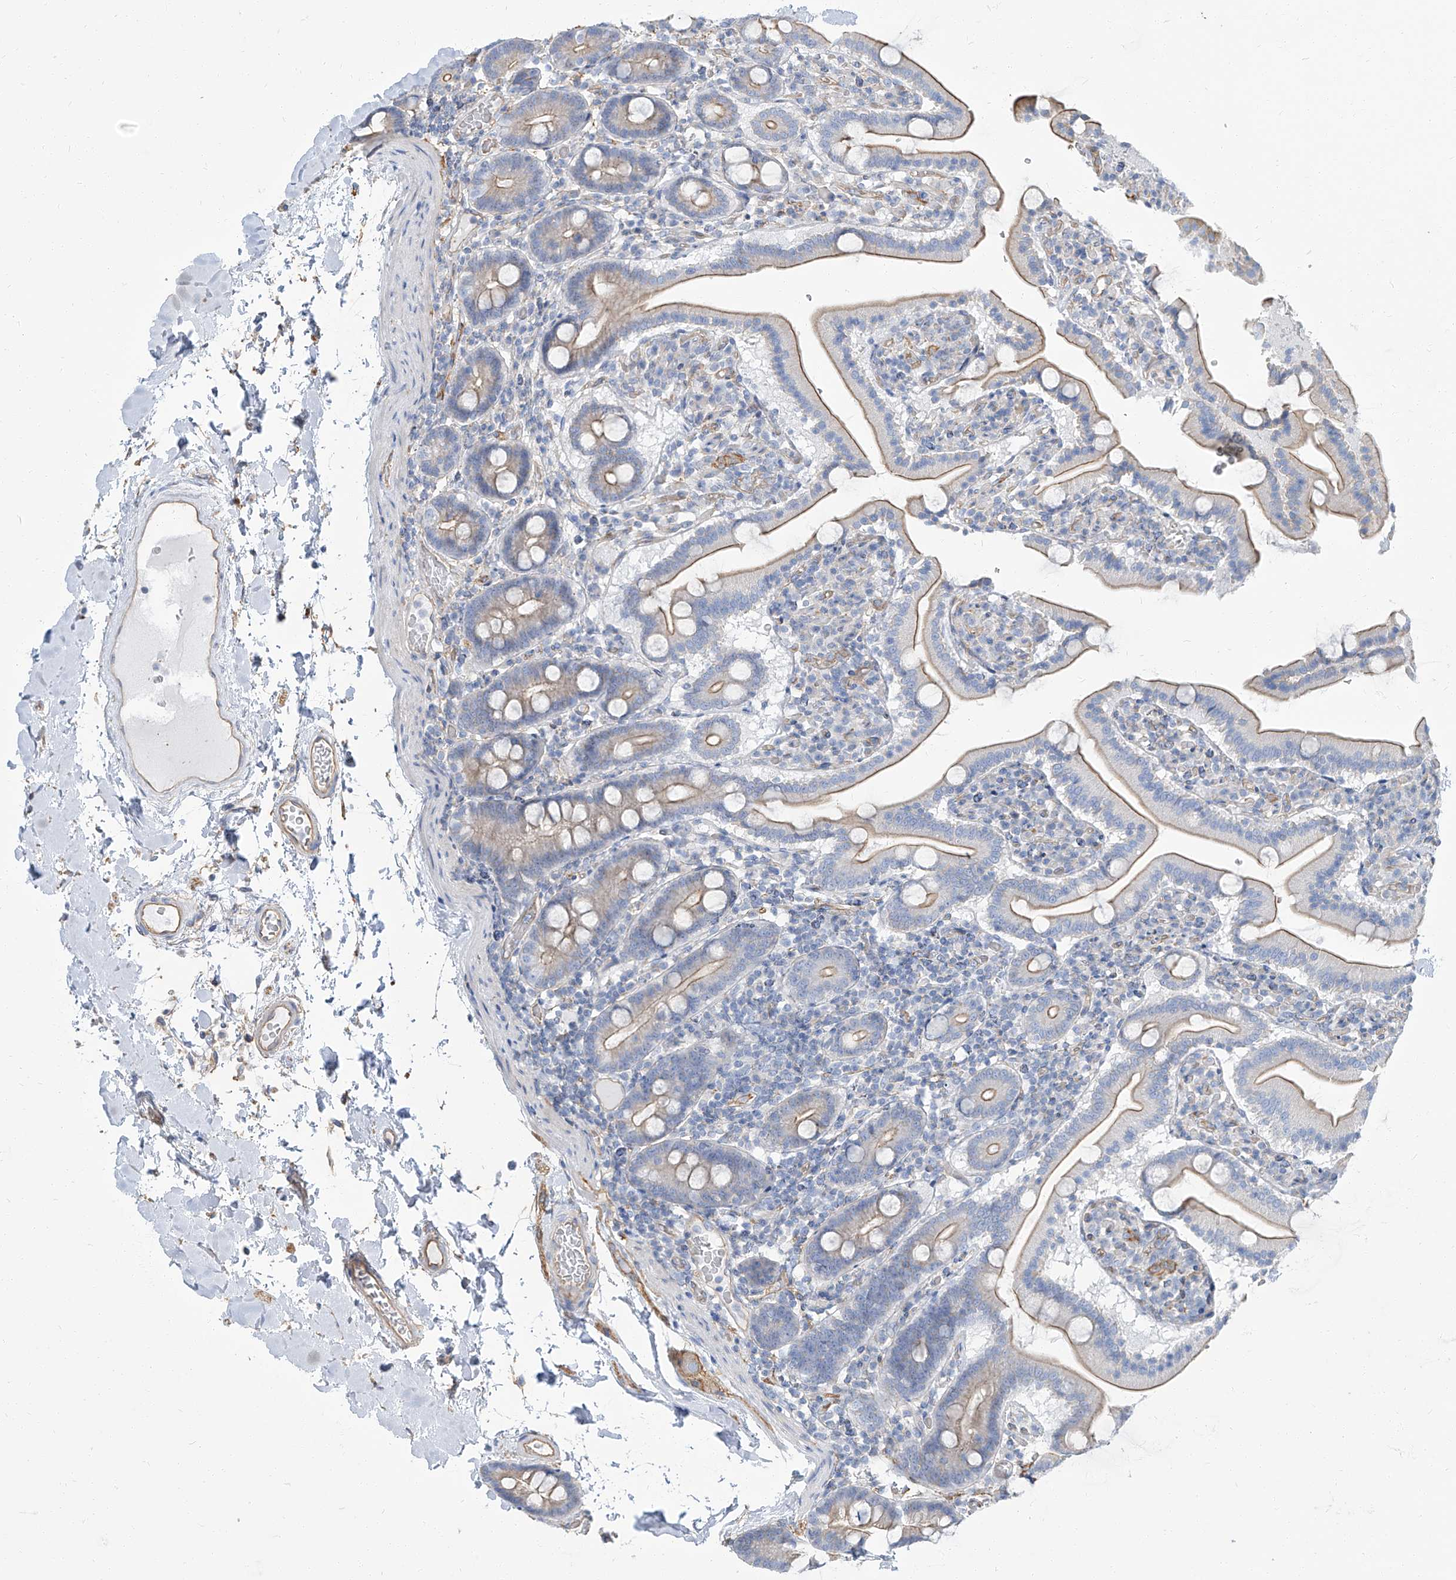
{"staining": {"intensity": "moderate", "quantity": "25%-75%", "location": "cytoplasmic/membranous"}, "tissue": "duodenum", "cell_type": "Glandular cells", "image_type": "normal", "snomed": [{"axis": "morphology", "description": "Normal tissue, NOS"}, {"axis": "topography", "description": "Duodenum"}], "caption": "Immunohistochemistry (DAB (3,3'-diaminobenzidine)) staining of benign duodenum shows moderate cytoplasmic/membranous protein positivity in approximately 25%-75% of glandular cells.", "gene": "TXLNB", "patient": {"sex": "male", "age": 55}}